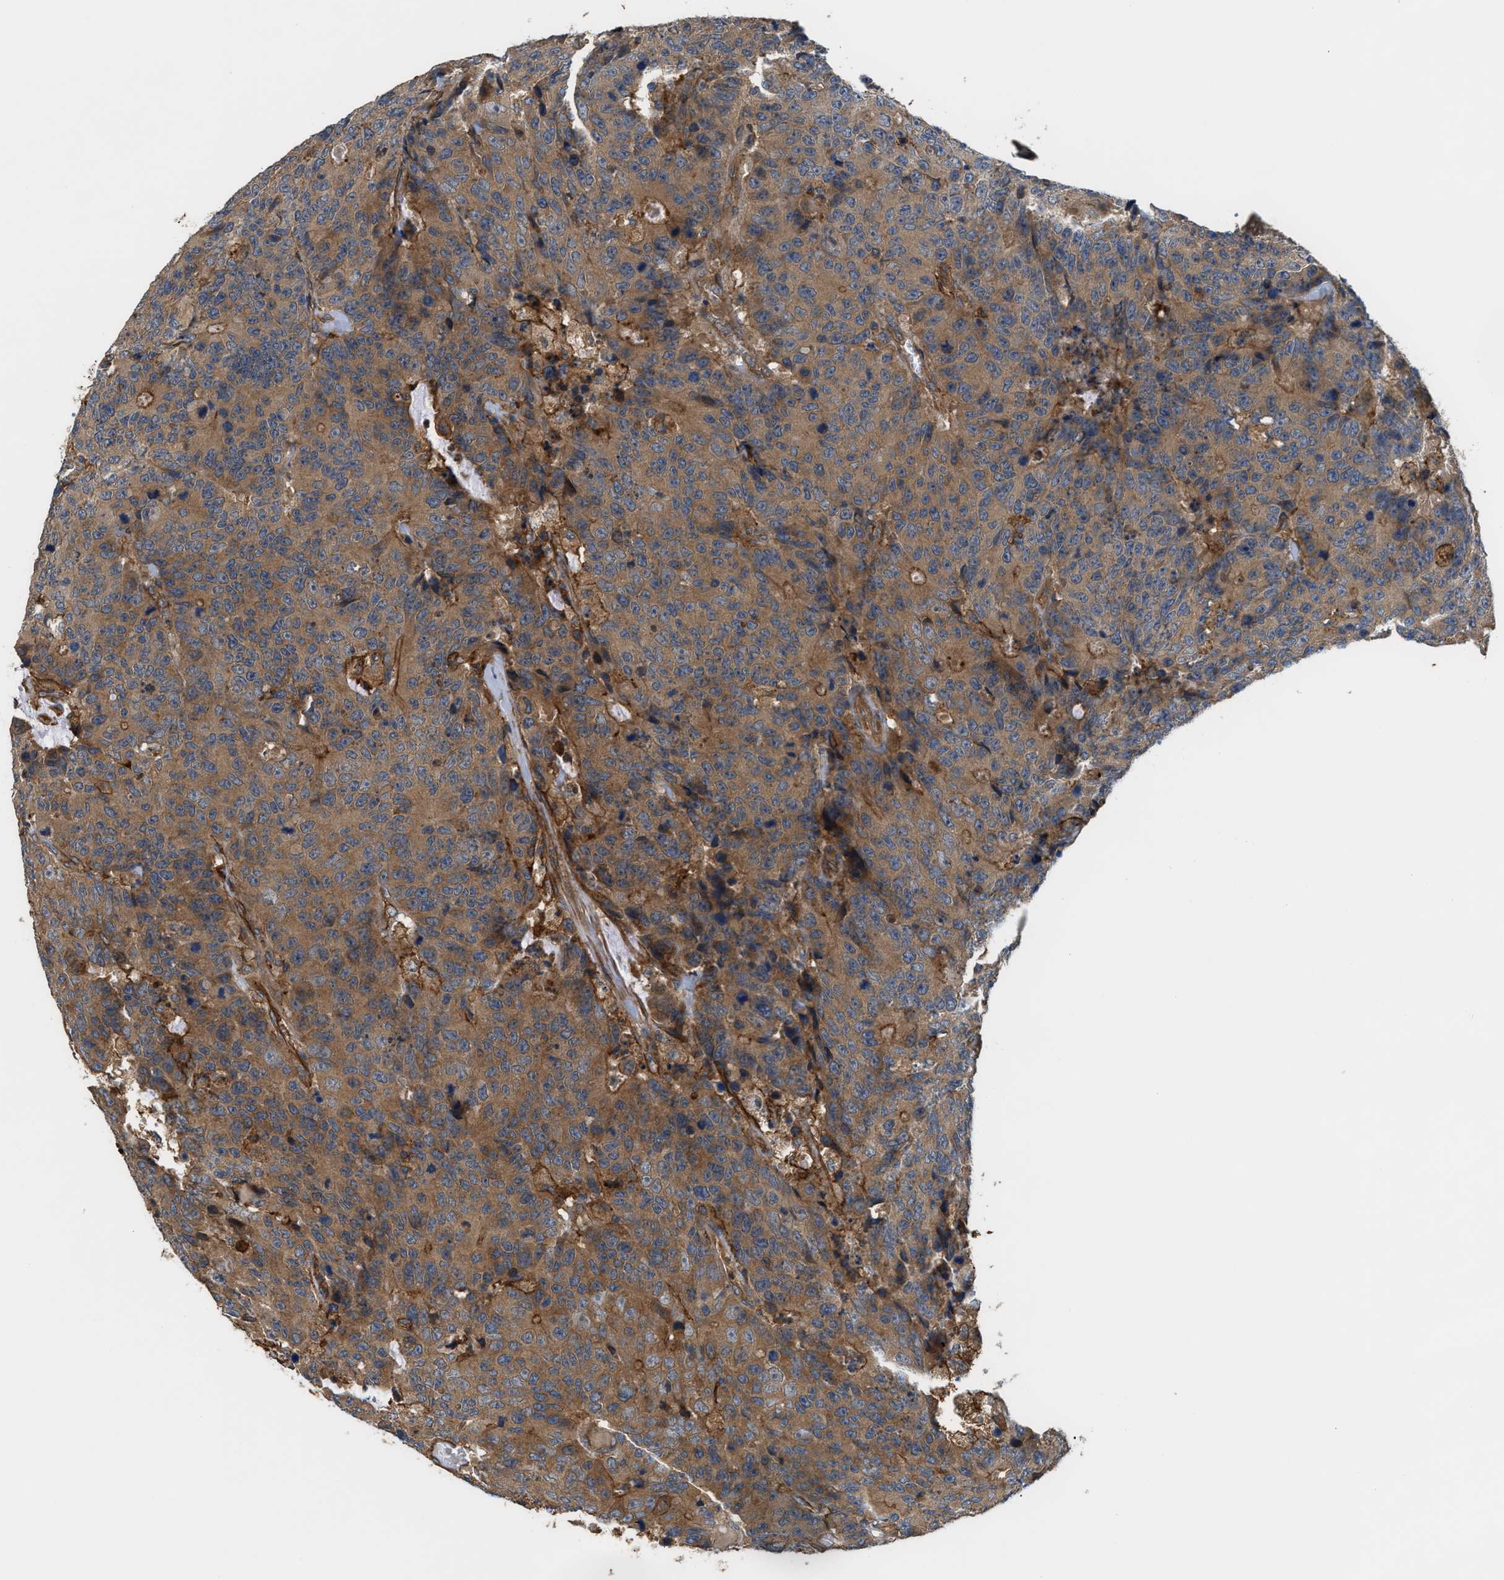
{"staining": {"intensity": "moderate", "quantity": ">75%", "location": "cytoplasmic/membranous"}, "tissue": "colorectal cancer", "cell_type": "Tumor cells", "image_type": "cancer", "snomed": [{"axis": "morphology", "description": "Adenocarcinoma, NOS"}, {"axis": "topography", "description": "Colon"}], "caption": "A high-resolution micrograph shows immunohistochemistry staining of colorectal adenocarcinoma, which exhibits moderate cytoplasmic/membranous expression in approximately >75% of tumor cells. Nuclei are stained in blue.", "gene": "DDHD2", "patient": {"sex": "female", "age": 86}}